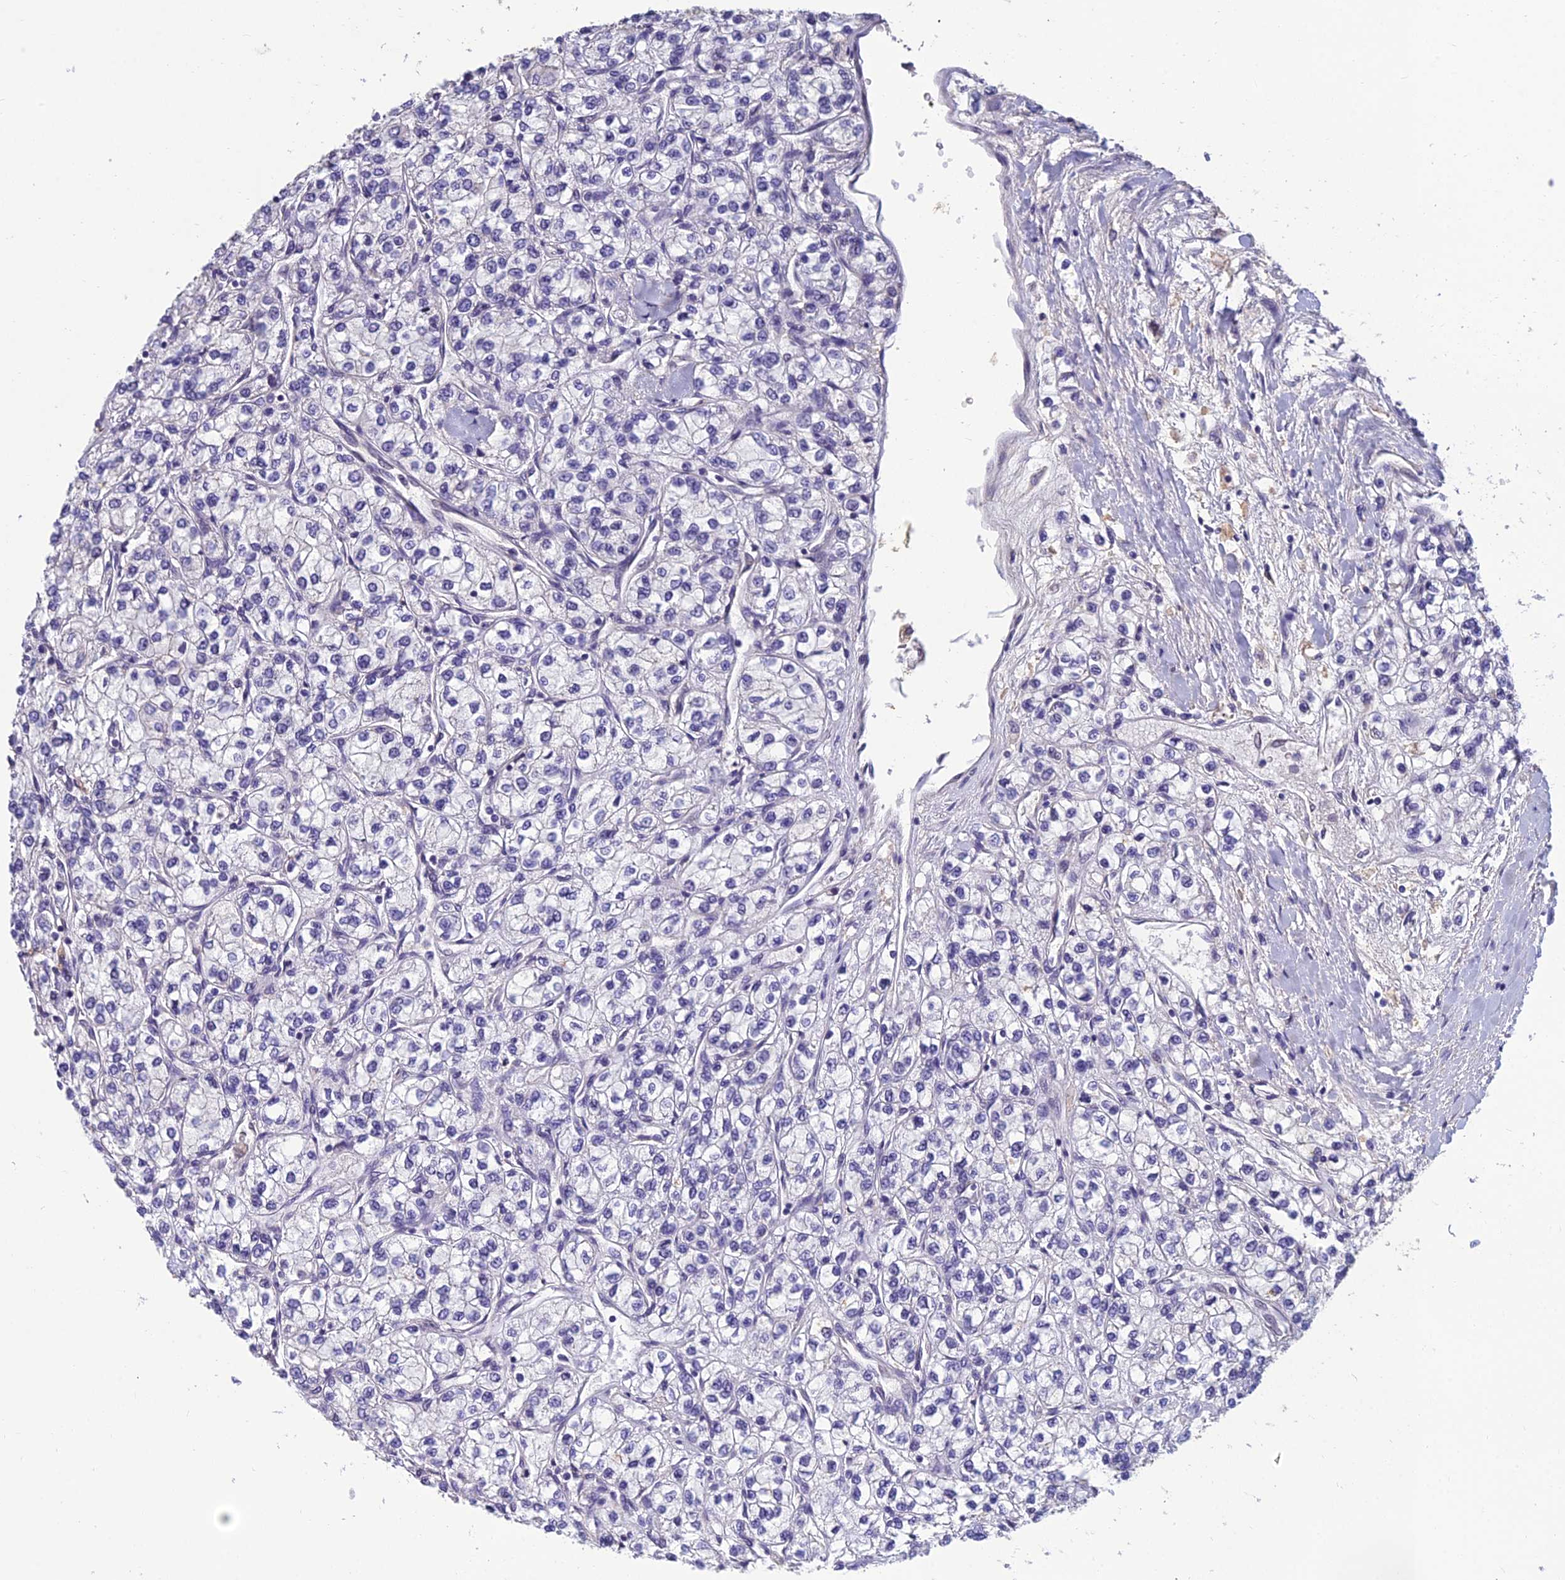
{"staining": {"intensity": "negative", "quantity": "none", "location": "none"}, "tissue": "renal cancer", "cell_type": "Tumor cells", "image_type": "cancer", "snomed": [{"axis": "morphology", "description": "Adenocarcinoma, NOS"}, {"axis": "topography", "description": "Kidney"}], "caption": "Tumor cells are negative for protein expression in human renal cancer (adenocarcinoma).", "gene": "GRWD1", "patient": {"sex": "male", "age": 80}}